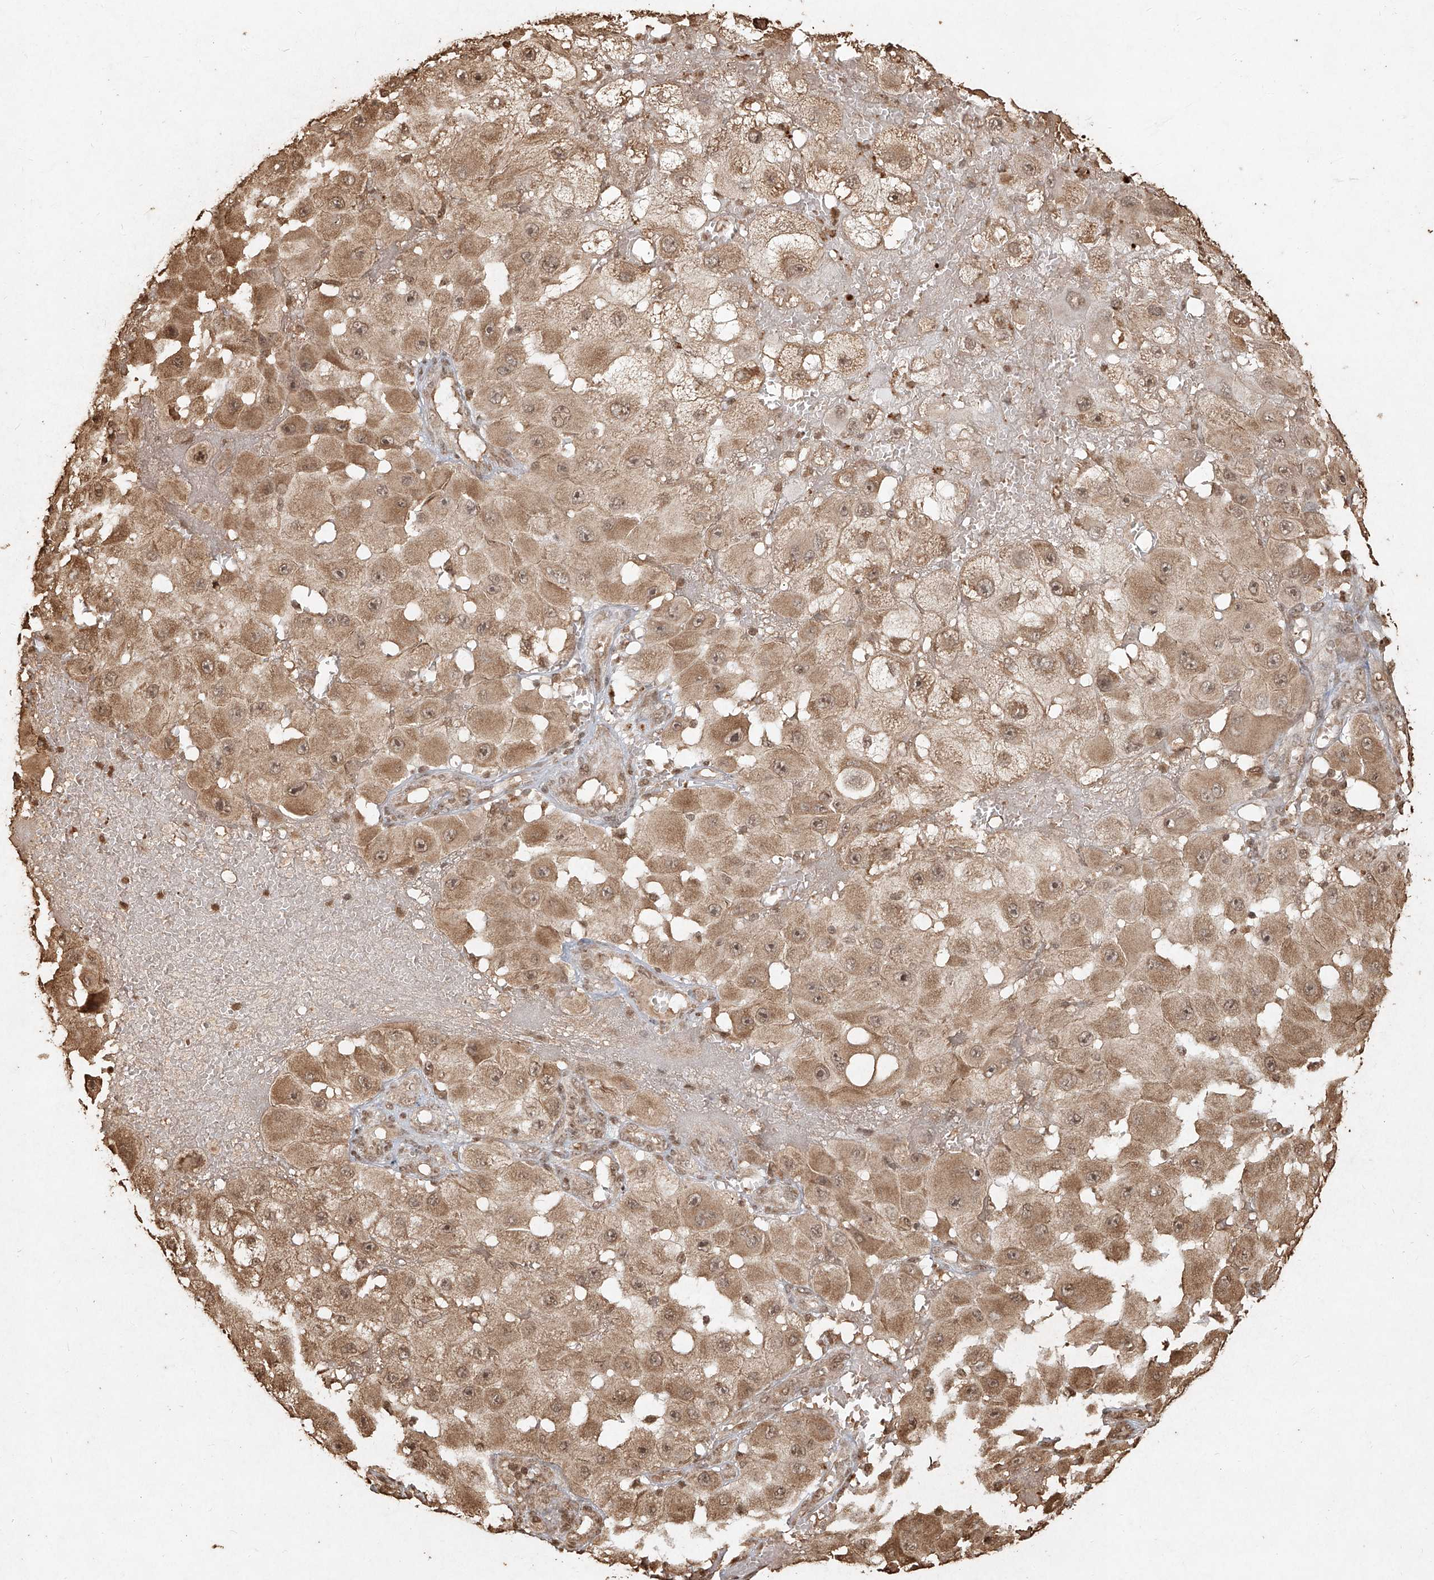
{"staining": {"intensity": "moderate", "quantity": ">75%", "location": "cytoplasmic/membranous,nuclear"}, "tissue": "melanoma", "cell_type": "Tumor cells", "image_type": "cancer", "snomed": [{"axis": "morphology", "description": "Malignant melanoma, NOS"}, {"axis": "topography", "description": "Skin"}], "caption": "A brown stain labels moderate cytoplasmic/membranous and nuclear positivity of a protein in malignant melanoma tumor cells. (Brightfield microscopy of DAB IHC at high magnification).", "gene": "UBE2K", "patient": {"sex": "female", "age": 81}}